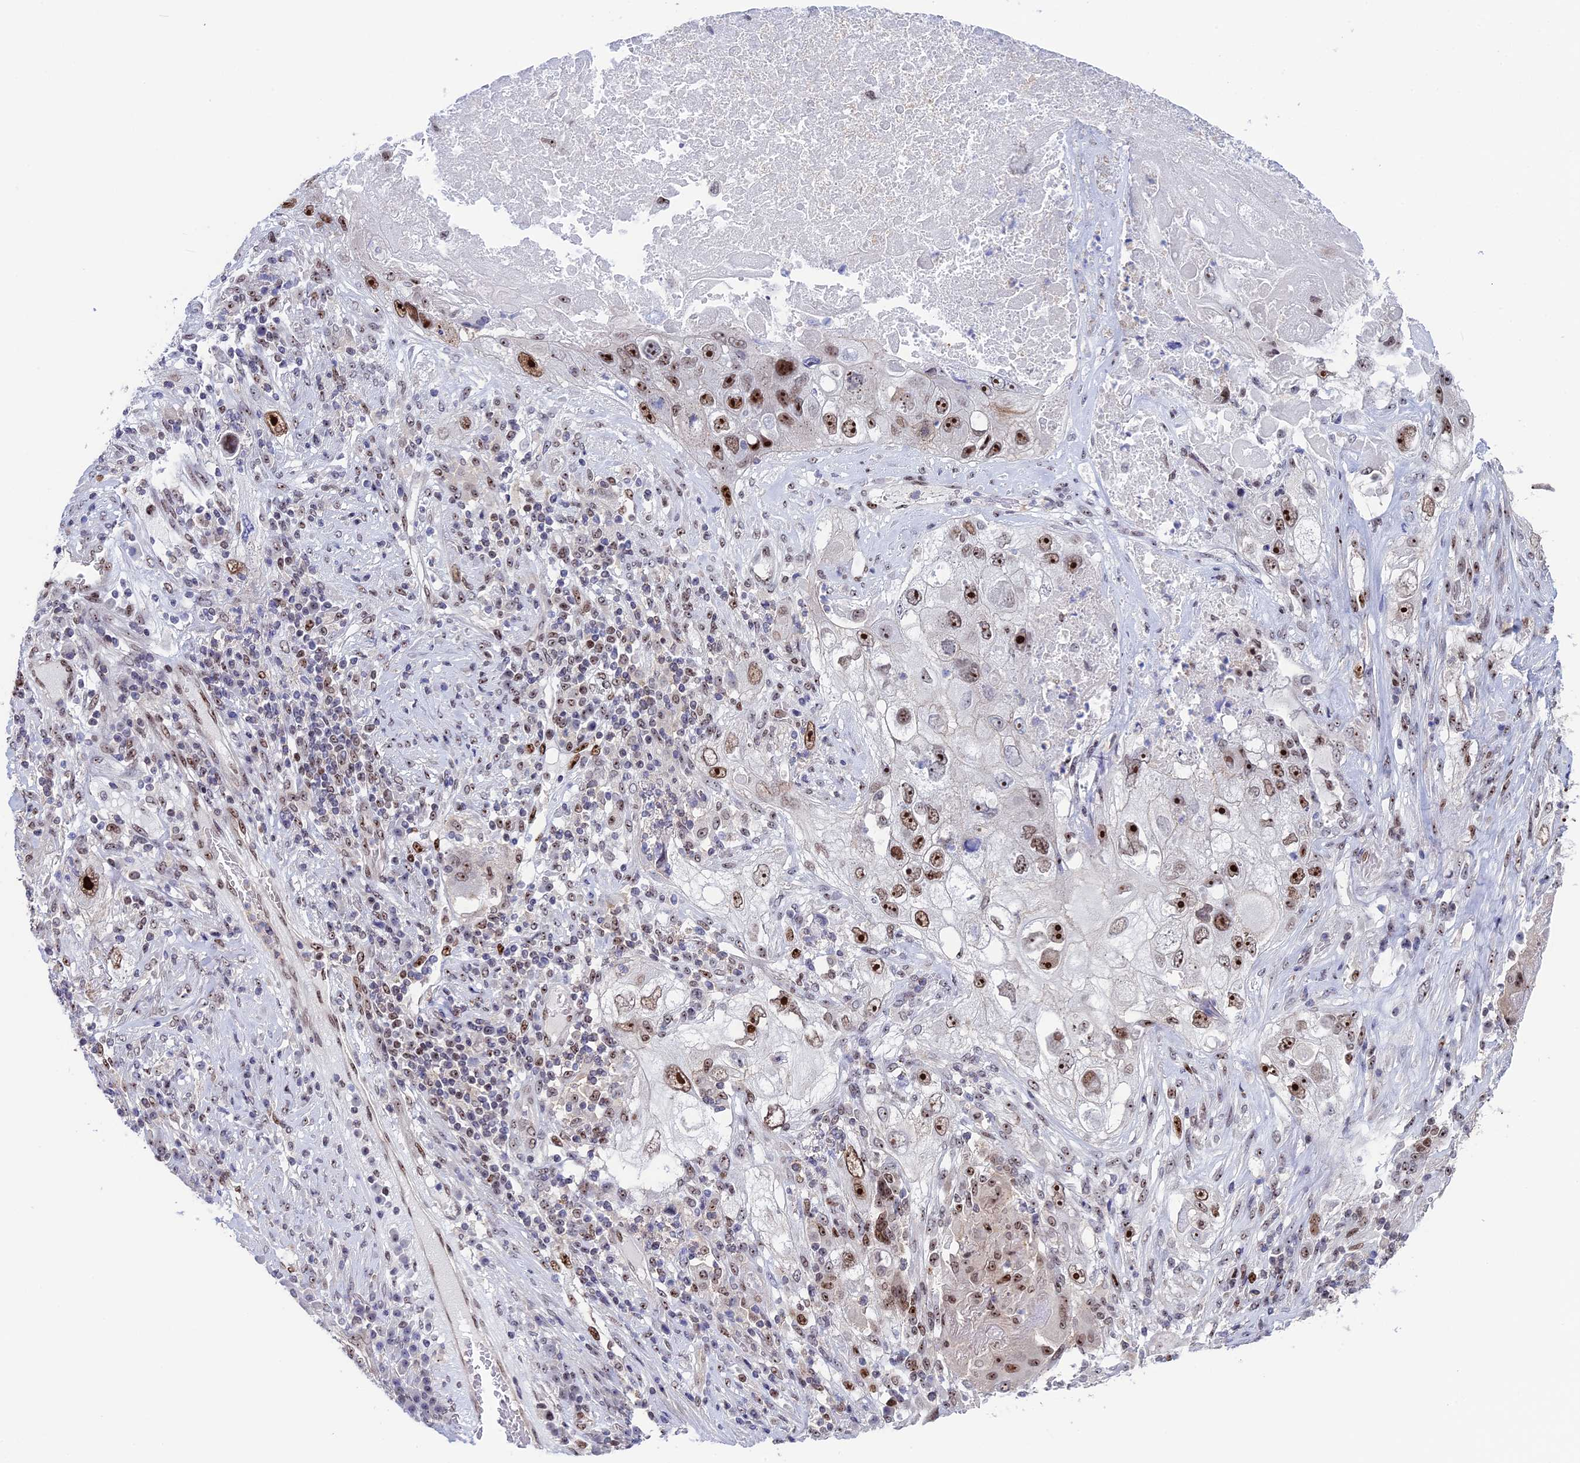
{"staining": {"intensity": "moderate", "quantity": ">75%", "location": "nuclear"}, "tissue": "lung cancer", "cell_type": "Tumor cells", "image_type": "cancer", "snomed": [{"axis": "morphology", "description": "Squamous cell carcinoma, NOS"}, {"axis": "topography", "description": "Lung"}], "caption": "Immunohistochemistry (IHC) of lung cancer (squamous cell carcinoma) shows medium levels of moderate nuclear staining in about >75% of tumor cells. Ihc stains the protein in brown and the nuclei are stained blue.", "gene": "CCDC86", "patient": {"sex": "male", "age": 61}}